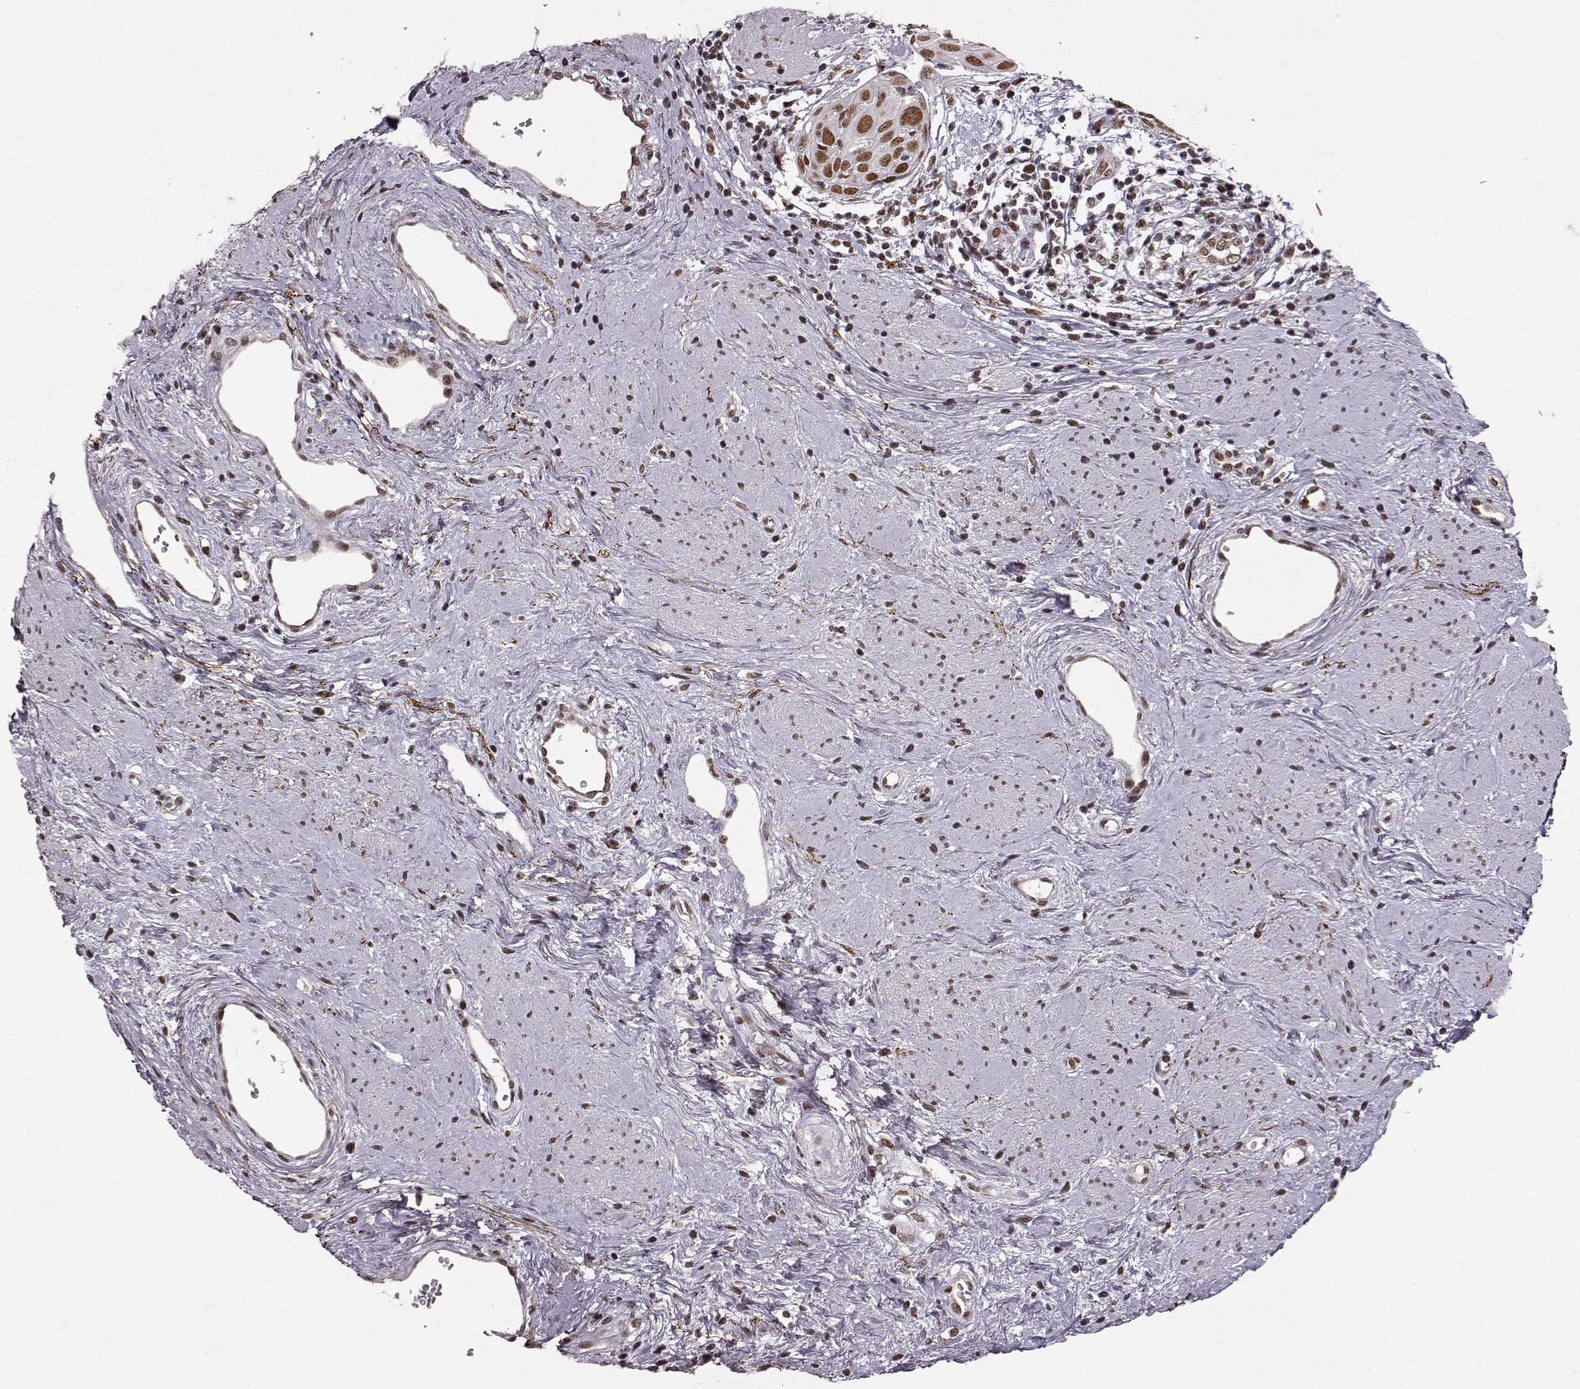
{"staining": {"intensity": "moderate", "quantity": ">75%", "location": "nuclear"}, "tissue": "cervical cancer", "cell_type": "Tumor cells", "image_type": "cancer", "snomed": [{"axis": "morphology", "description": "Squamous cell carcinoma, NOS"}, {"axis": "topography", "description": "Cervix"}], "caption": "Cervical squamous cell carcinoma stained for a protein (brown) reveals moderate nuclear positive positivity in approximately >75% of tumor cells.", "gene": "RRAGD", "patient": {"sex": "female", "age": 39}}